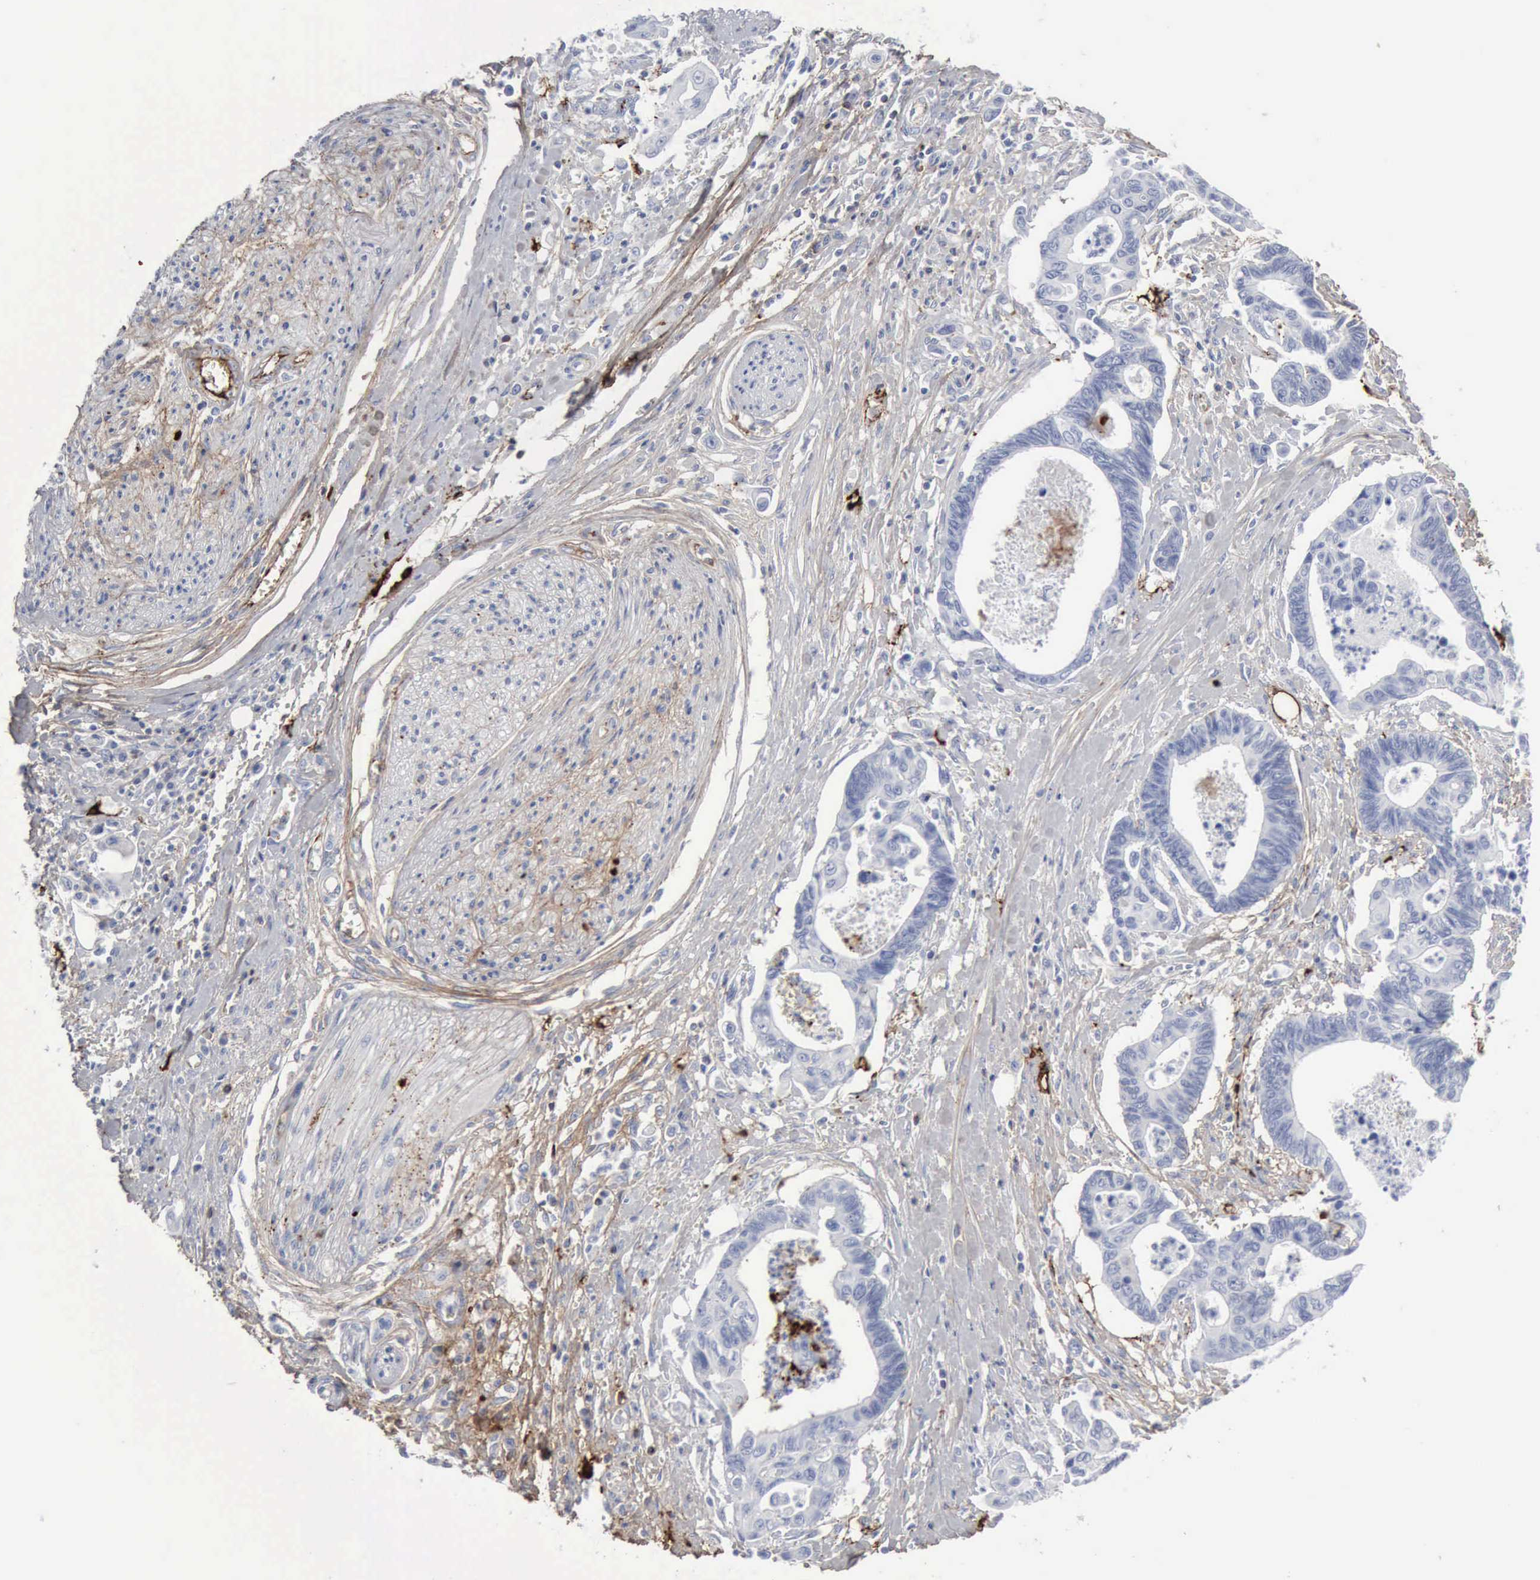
{"staining": {"intensity": "negative", "quantity": "none", "location": "none"}, "tissue": "pancreatic cancer", "cell_type": "Tumor cells", "image_type": "cancer", "snomed": [{"axis": "morphology", "description": "Adenocarcinoma, NOS"}, {"axis": "topography", "description": "Pancreas"}], "caption": "Adenocarcinoma (pancreatic) stained for a protein using immunohistochemistry displays no staining tumor cells.", "gene": "C4BPA", "patient": {"sex": "female", "age": 70}}